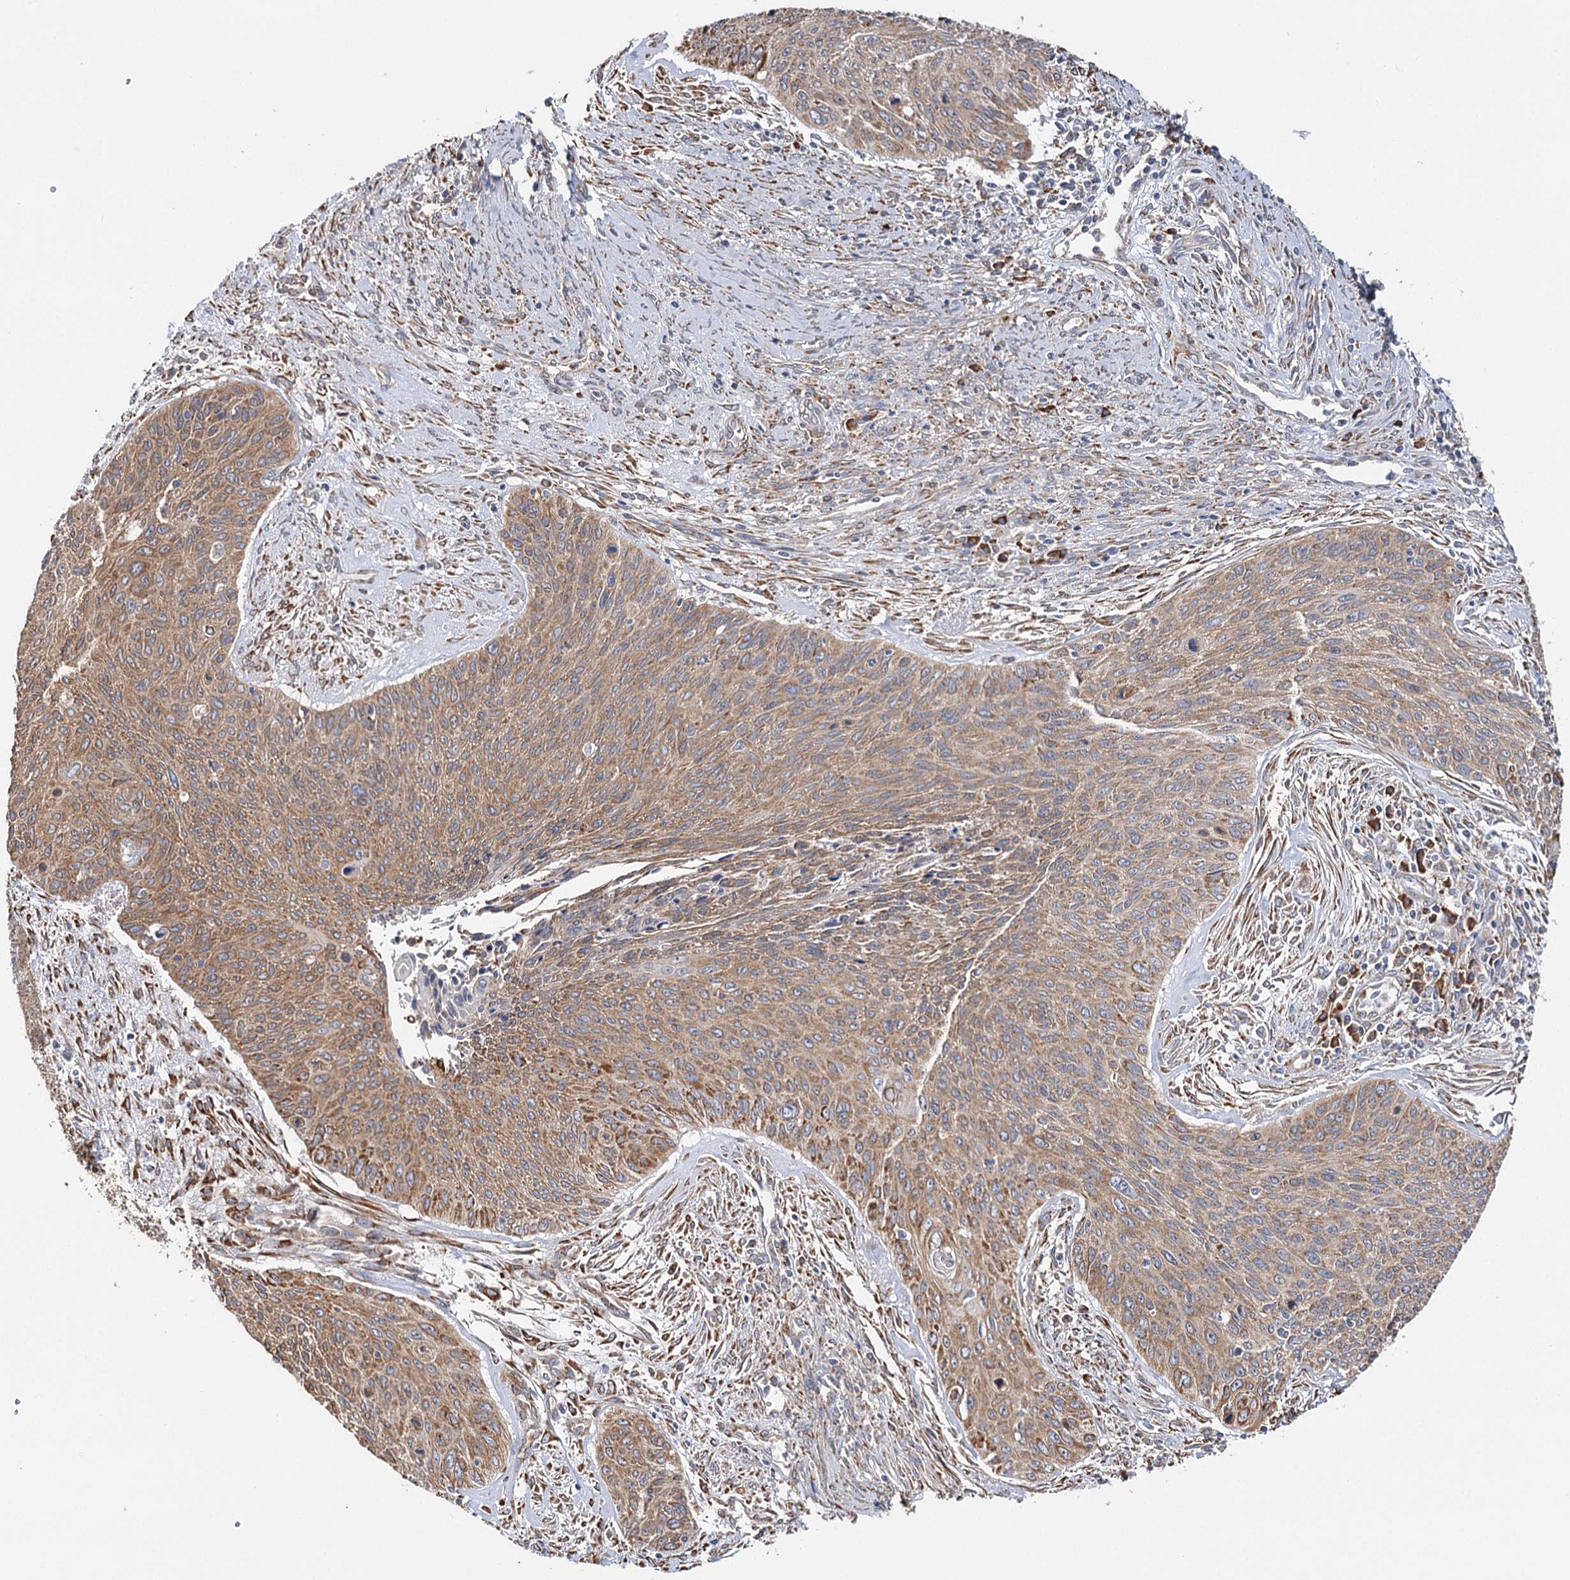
{"staining": {"intensity": "moderate", "quantity": ">75%", "location": "cytoplasmic/membranous"}, "tissue": "cervical cancer", "cell_type": "Tumor cells", "image_type": "cancer", "snomed": [{"axis": "morphology", "description": "Squamous cell carcinoma, NOS"}, {"axis": "topography", "description": "Cervix"}], "caption": "Cervical cancer (squamous cell carcinoma) stained for a protein (brown) displays moderate cytoplasmic/membranous positive positivity in approximately >75% of tumor cells.", "gene": "VEGFA", "patient": {"sex": "female", "age": 55}}